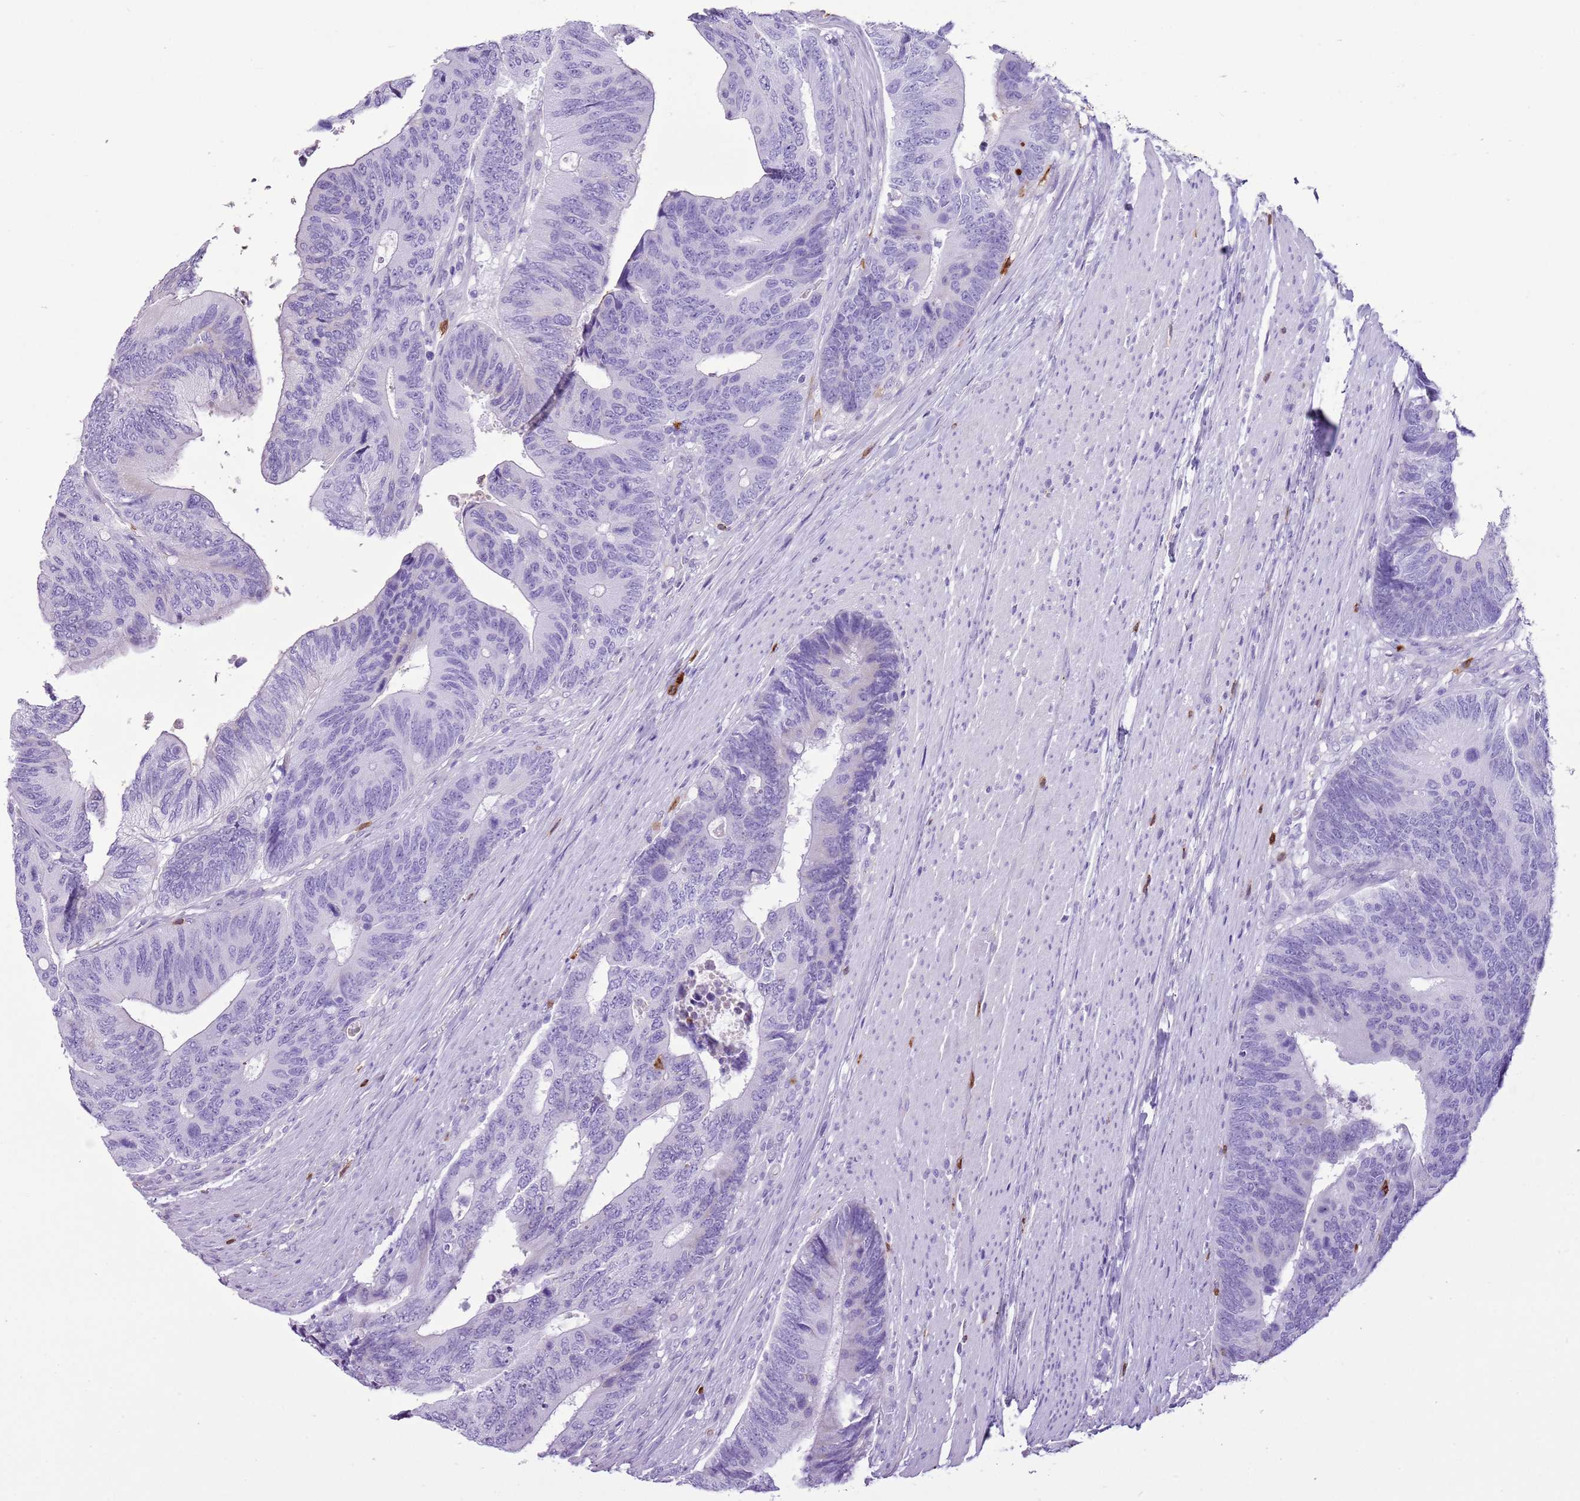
{"staining": {"intensity": "negative", "quantity": "none", "location": "none"}, "tissue": "colorectal cancer", "cell_type": "Tumor cells", "image_type": "cancer", "snomed": [{"axis": "morphology", "description": "Adenocarcinoma, NOS"}, {"axis": "topography", "description": "Colon"}], "caption": "There is no significant expression in tumor cells of colorectal cancer (adenocarcinoma).", "gene": "CD177", "patient": {"sex": "male", "age": 87}}